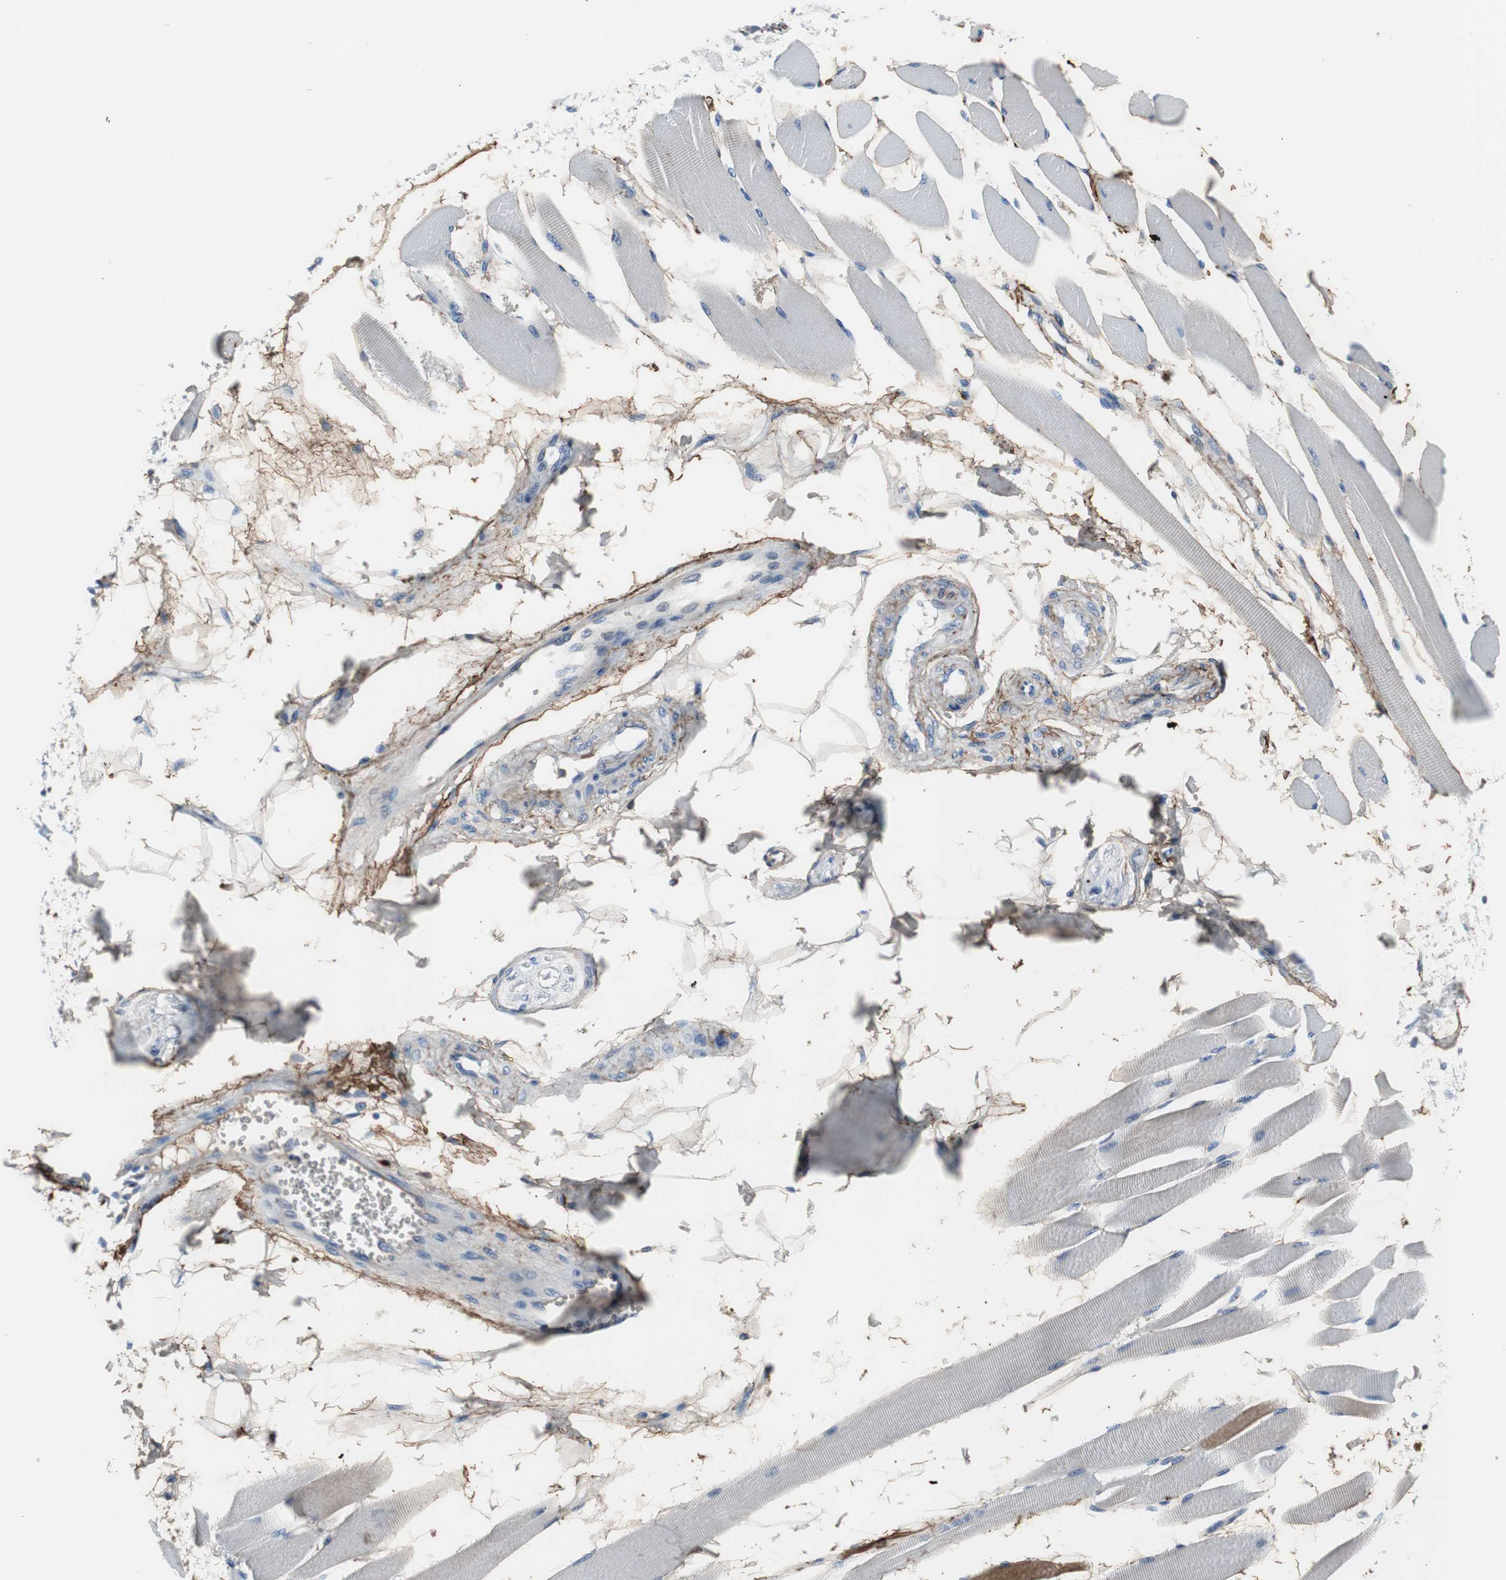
{"staining": {"intensity": "negative", "quantity": "none", "location": "none"}, "tissue": "skeletal muscle", "cell_type": "Myocytes", "image_type": "normal", "snomed": [{"axis": "morphology", "description": "Normal tissue, NOS"}, {"axis": "topography", "description": "Skeletal muscle"}, {"axis": "topography", "description": "Peripheral nerve tissue"}], "caption": "Immunohistochemistry histopathology image of unremarkable human skeletal muscle stained for a protein (brown), which exhibits no staining in myocytes. (DAB (3,3'-diaminobenzidine) immunohistochemistry (IHC), high magnification).", "gene": "APCS", "patient": {"sex": "female", "age": 84}}